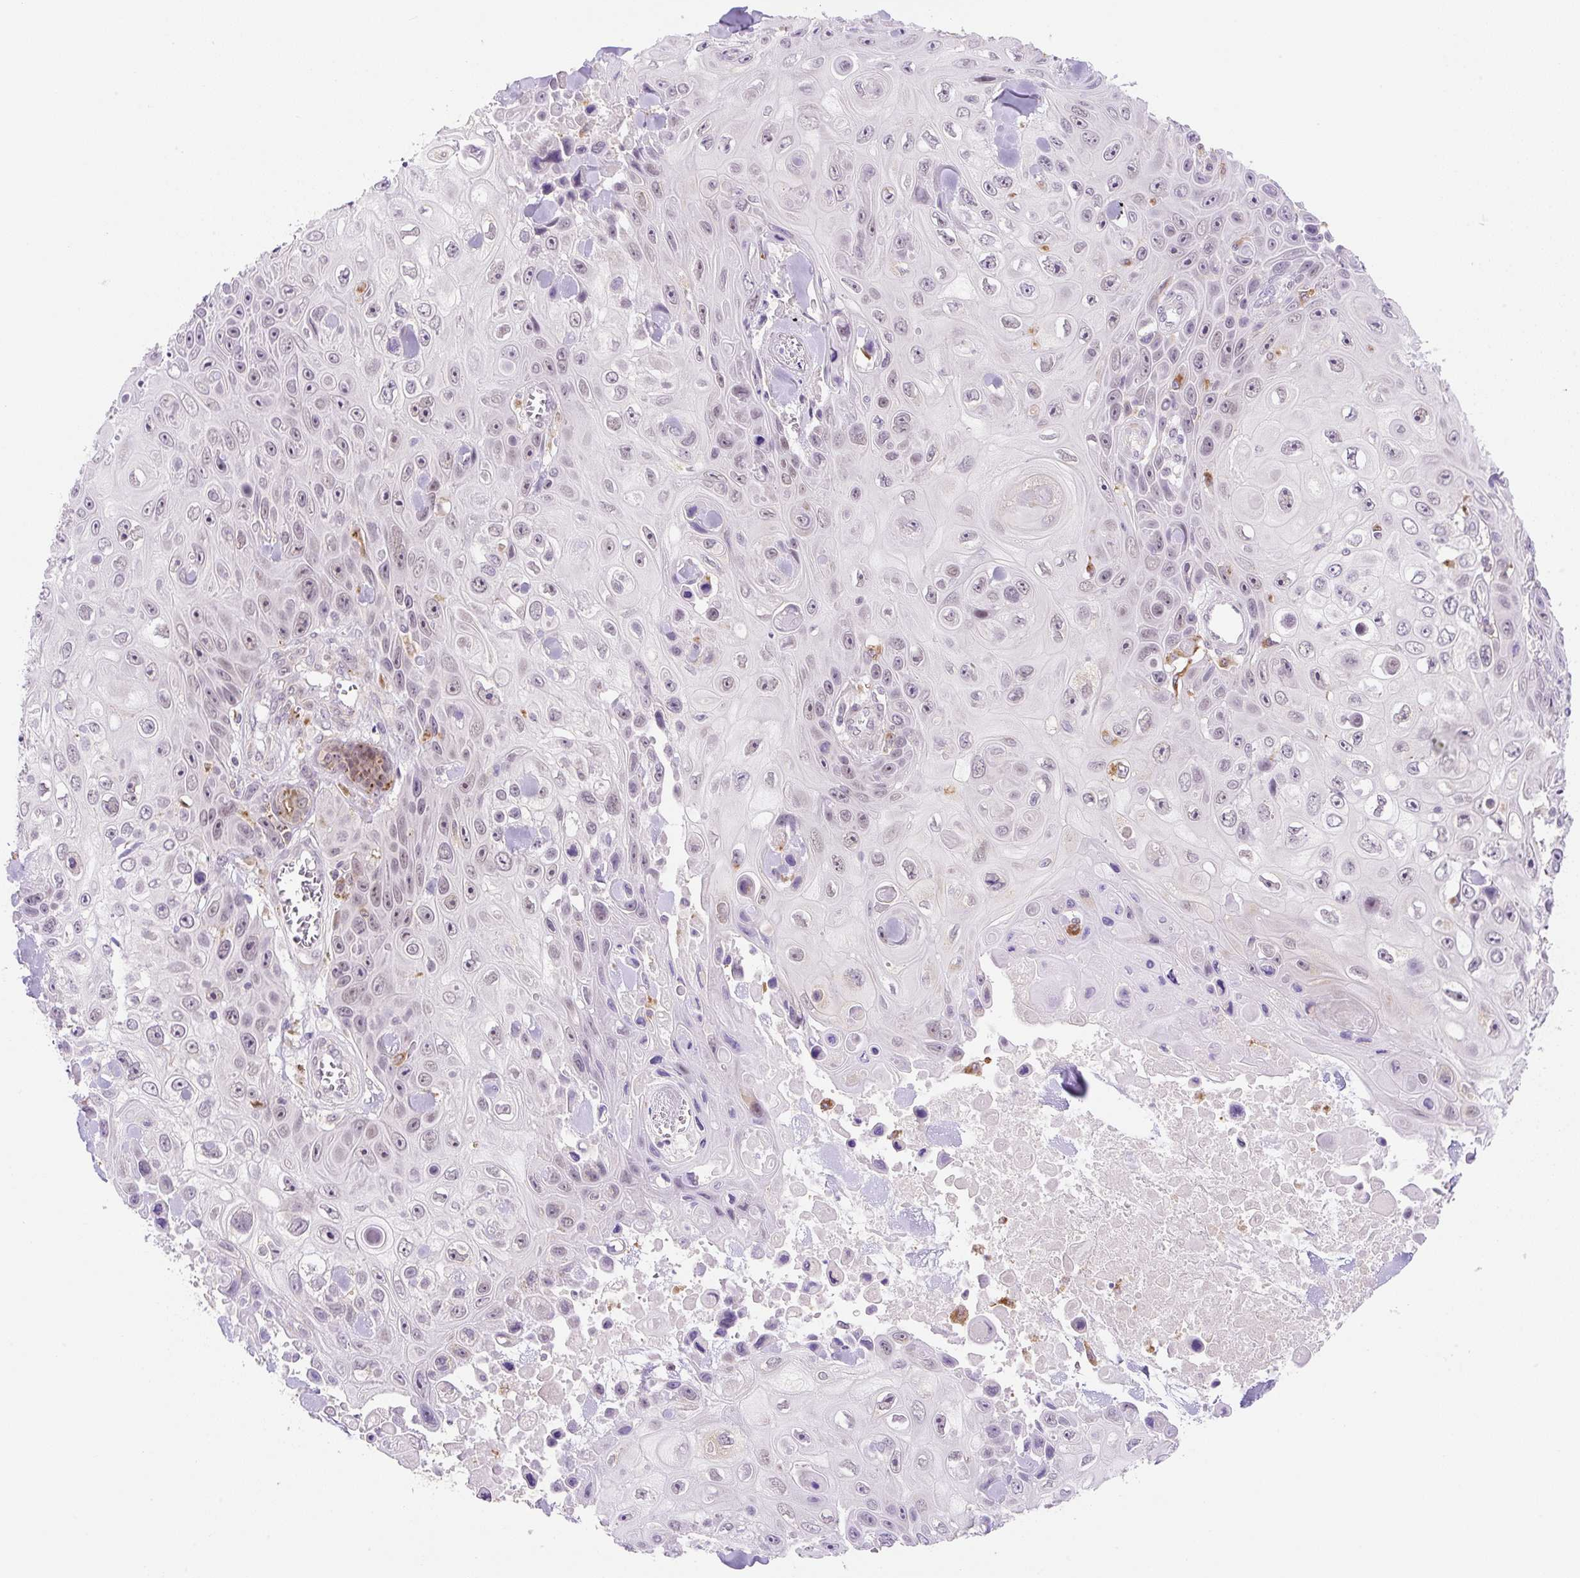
{"staining": {"intensity": "negative", "quantity": "none", "location": "none"}, "tissue": "skin cancer", "cell_type": "Tumor cells", "image_type": "cancer", "snomed": [{"axis": "morphology", "description": "Squamous cell carcinoma, NOS"}, {"axis": "topography", "description": "Skin"}], "caption": "Tumor cells show no significant protein staining in skin cancer.", "gene": "CEBPZOS", "patient": {"sex": "male", "age": 82}}